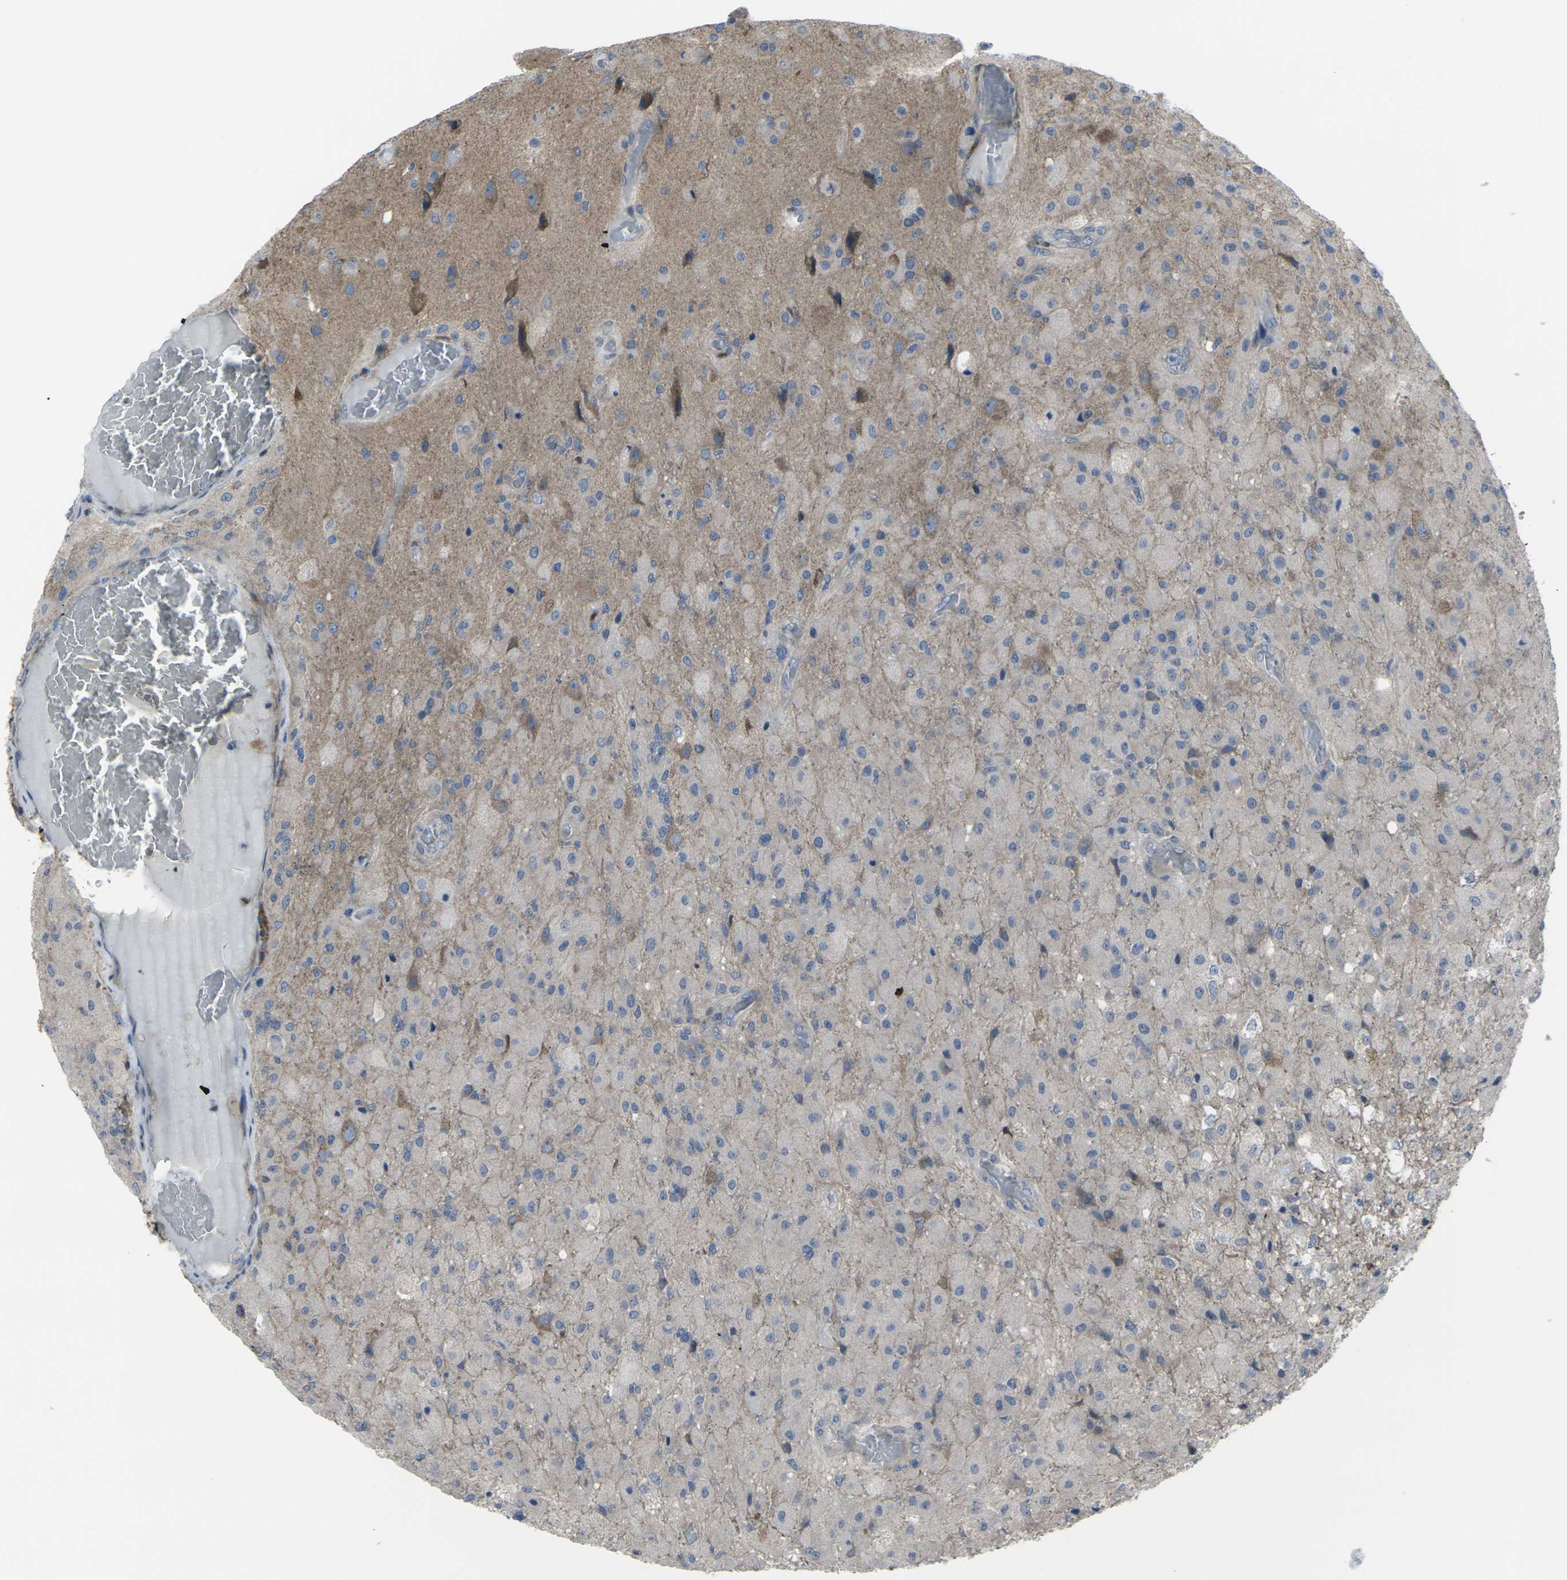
{"staining": {"intensity": "negative", "quantity": "none", "location": "none"}, "tissue": "glioma", "cell_type": "Tumor cells", "image_type": "cancer", "snomed": [{"axis": "morphology", "description": "Normal tissue, NOS"}, {"axis": "morphology", "description": "Glioma, malignant, High grade"}, {"axis": "topography", "description": "Cerebral cortex"}], "caption": "IHC of human glioma displays no staining in tumor cells.", "gene": "CCR10", "patient": {"sex": "male", "age": 77}}